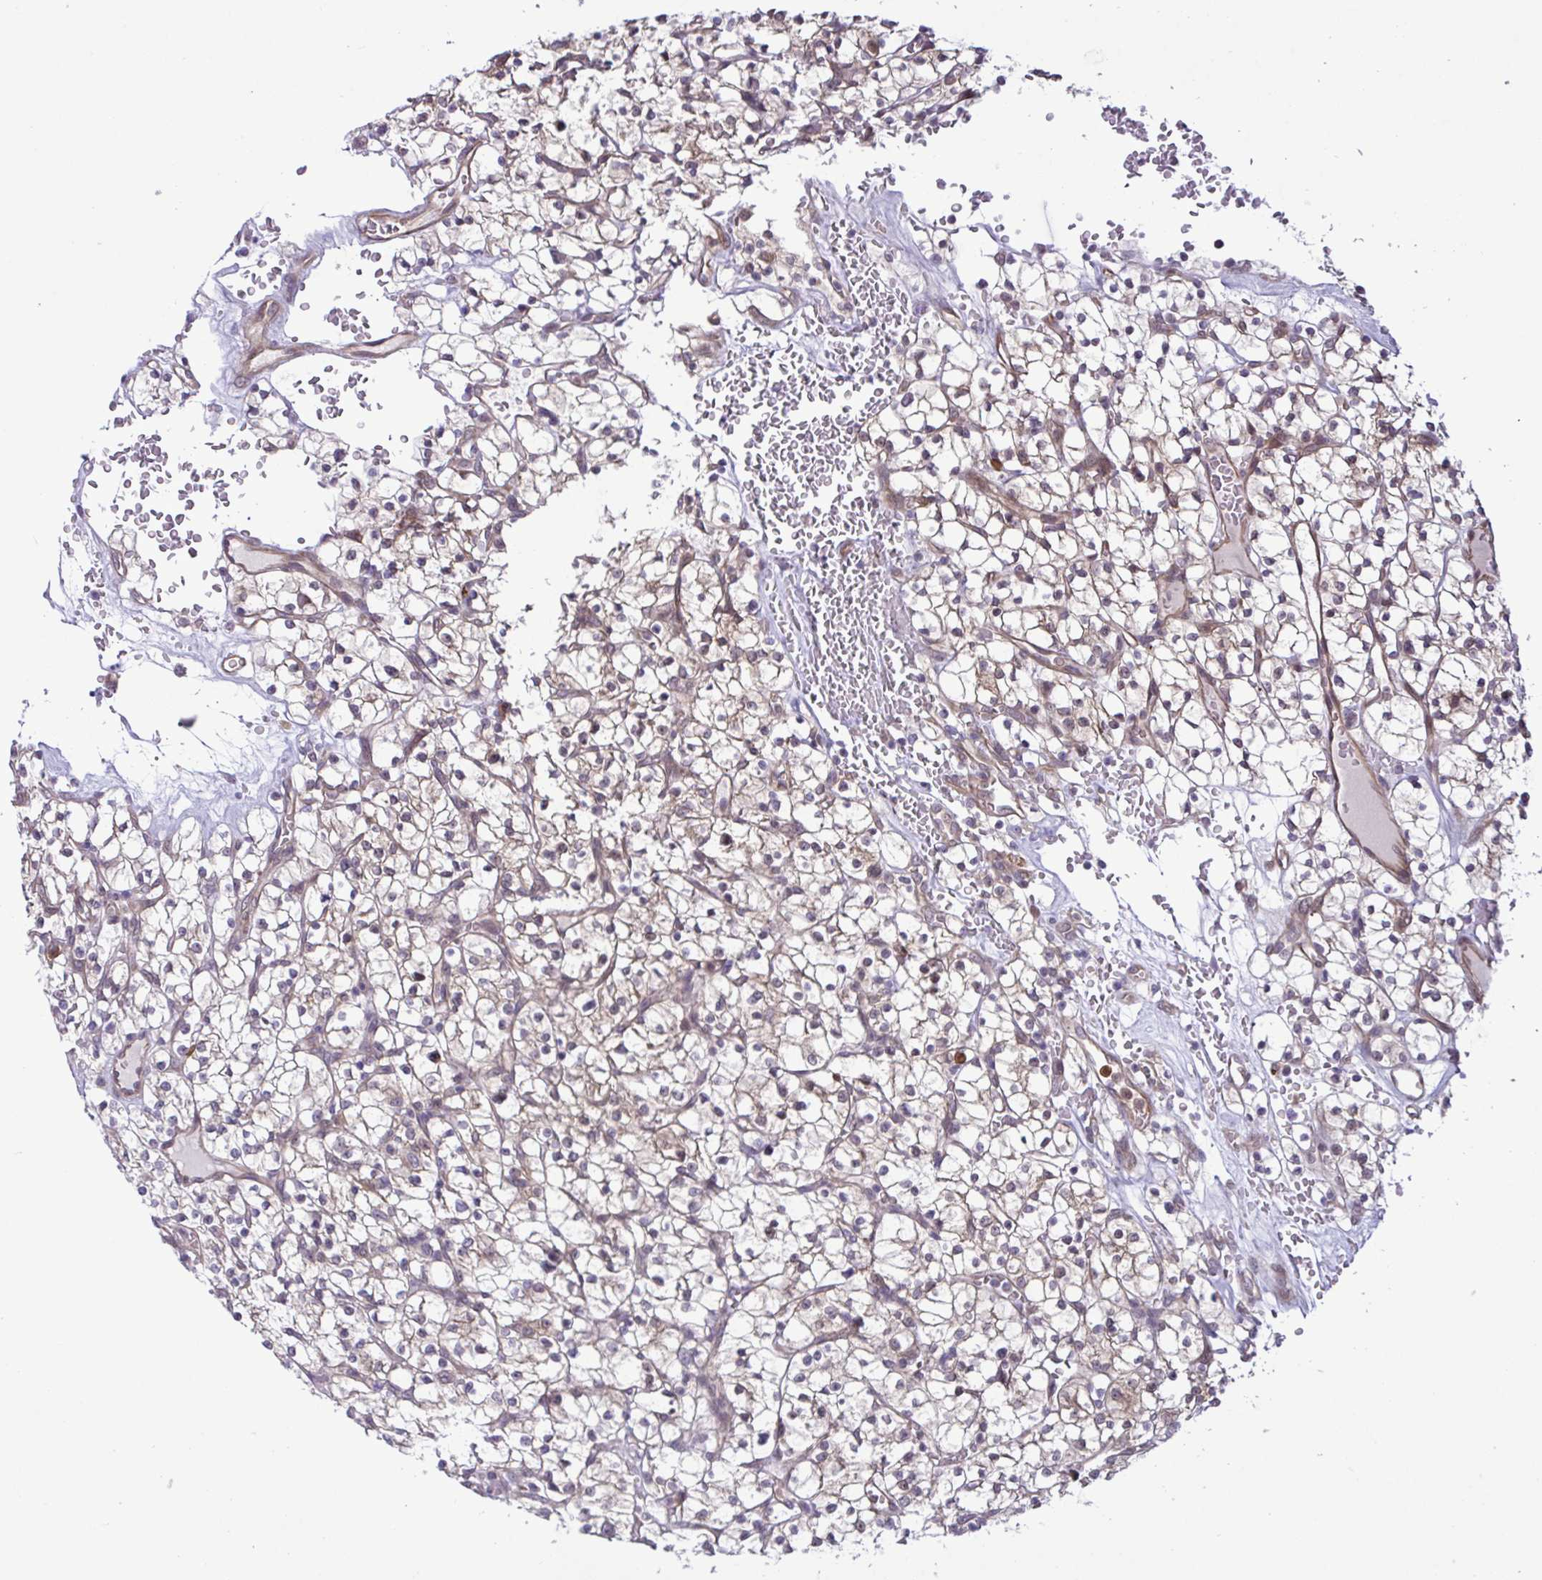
{"staining": {"intensity": "negative", "quantity": "none", "location": "none"}, "tissue": "renal cancer", "cell_type": "Tumor cells", "image_type": "cancer", "snomed": [{"axis": "morphology", "description": "Adenocarcinoma, NOS"}, {"axis": "topography", "description": "Kidney"}], "caption": "This is a histopathology image of immunohistochemistry staining of renal cancer, which shows no staining in tumor cells. (DAB immunohistochemistry visualized using brightfield microscopy, high magnification).", "gene": "CMPK1", "patient": {"sex": "female", "age": 64}}